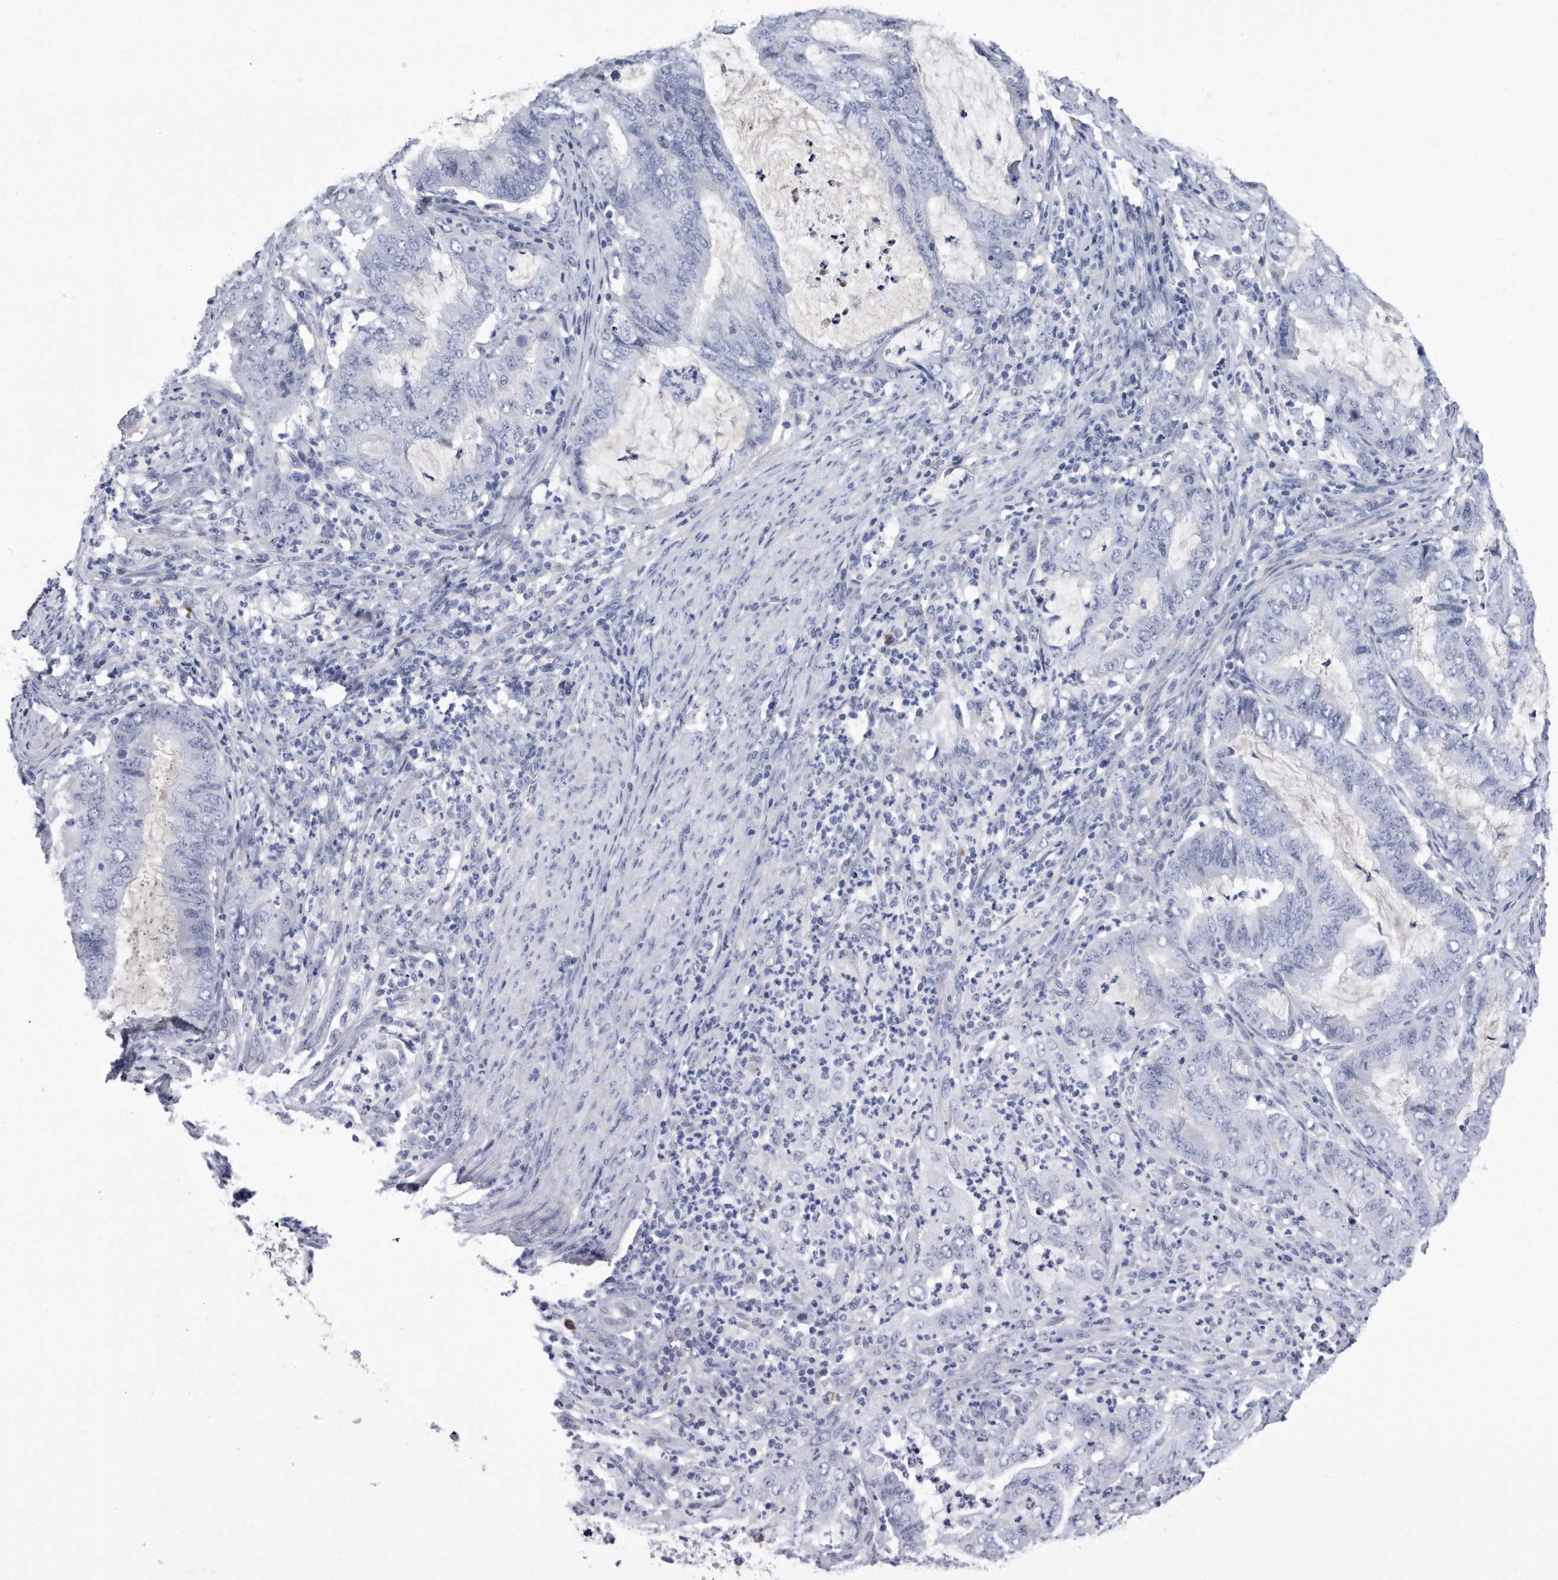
{"staining": {"intensity": "negative", "quantity": "none", "location": "none"}, "tissue": "endometrial cancer", "cell_type": "Tumor cells", "image_type": "cancer", "snomed": [{"axis": "morphology", "description": "Adenocarcinoma, NOS"}, {"axis": "topography", "description": "Endometrium"}], "caption": "Image shows no protein positivity in tumor cells of adenocarcinoma (endometrial) tissue. The staining is performed using DAB brown chromogen with nuclei counter-stained in using hematoxylin.", "gene": "KCTD8", "patient": {"sex": "female", "age": 51}}